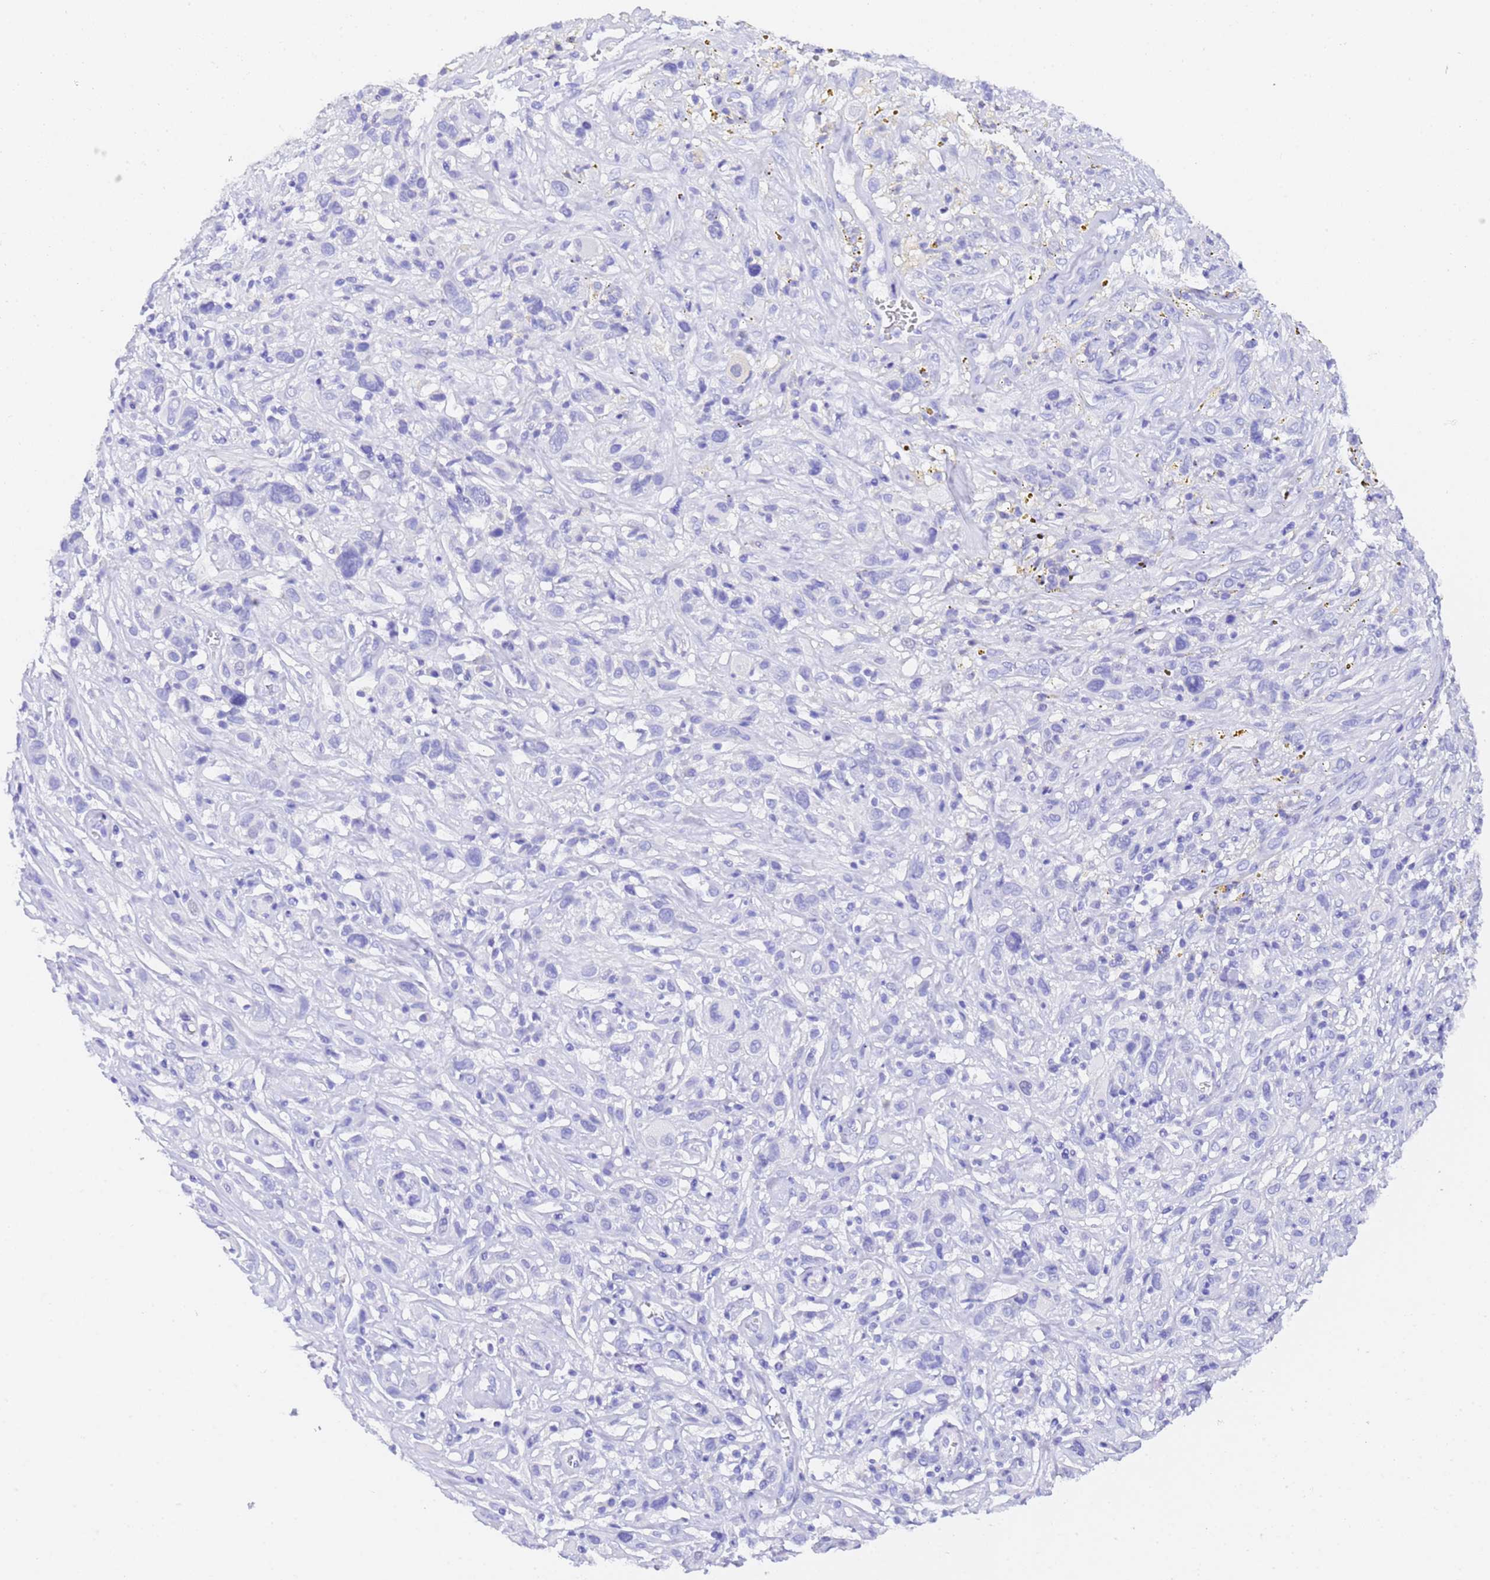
{"staining": {"intensity": "negative", "quantity": "none", "location": "none"}, "tissue": "melanoma", "cell_type": "Tumor cells", "image_type": "cancer", "snomed": [{"axis": "morphology", "description": "Malignant melanoma, NOS"}, {"axis": "topography", "description": "Skin of trunk"}], "caption": "Melanoma was stained to show a protein in brown. There is no significant positivity in tumor cells.", "gene": "GABRA1", "patient": {"sex": "male", "age": 71}}